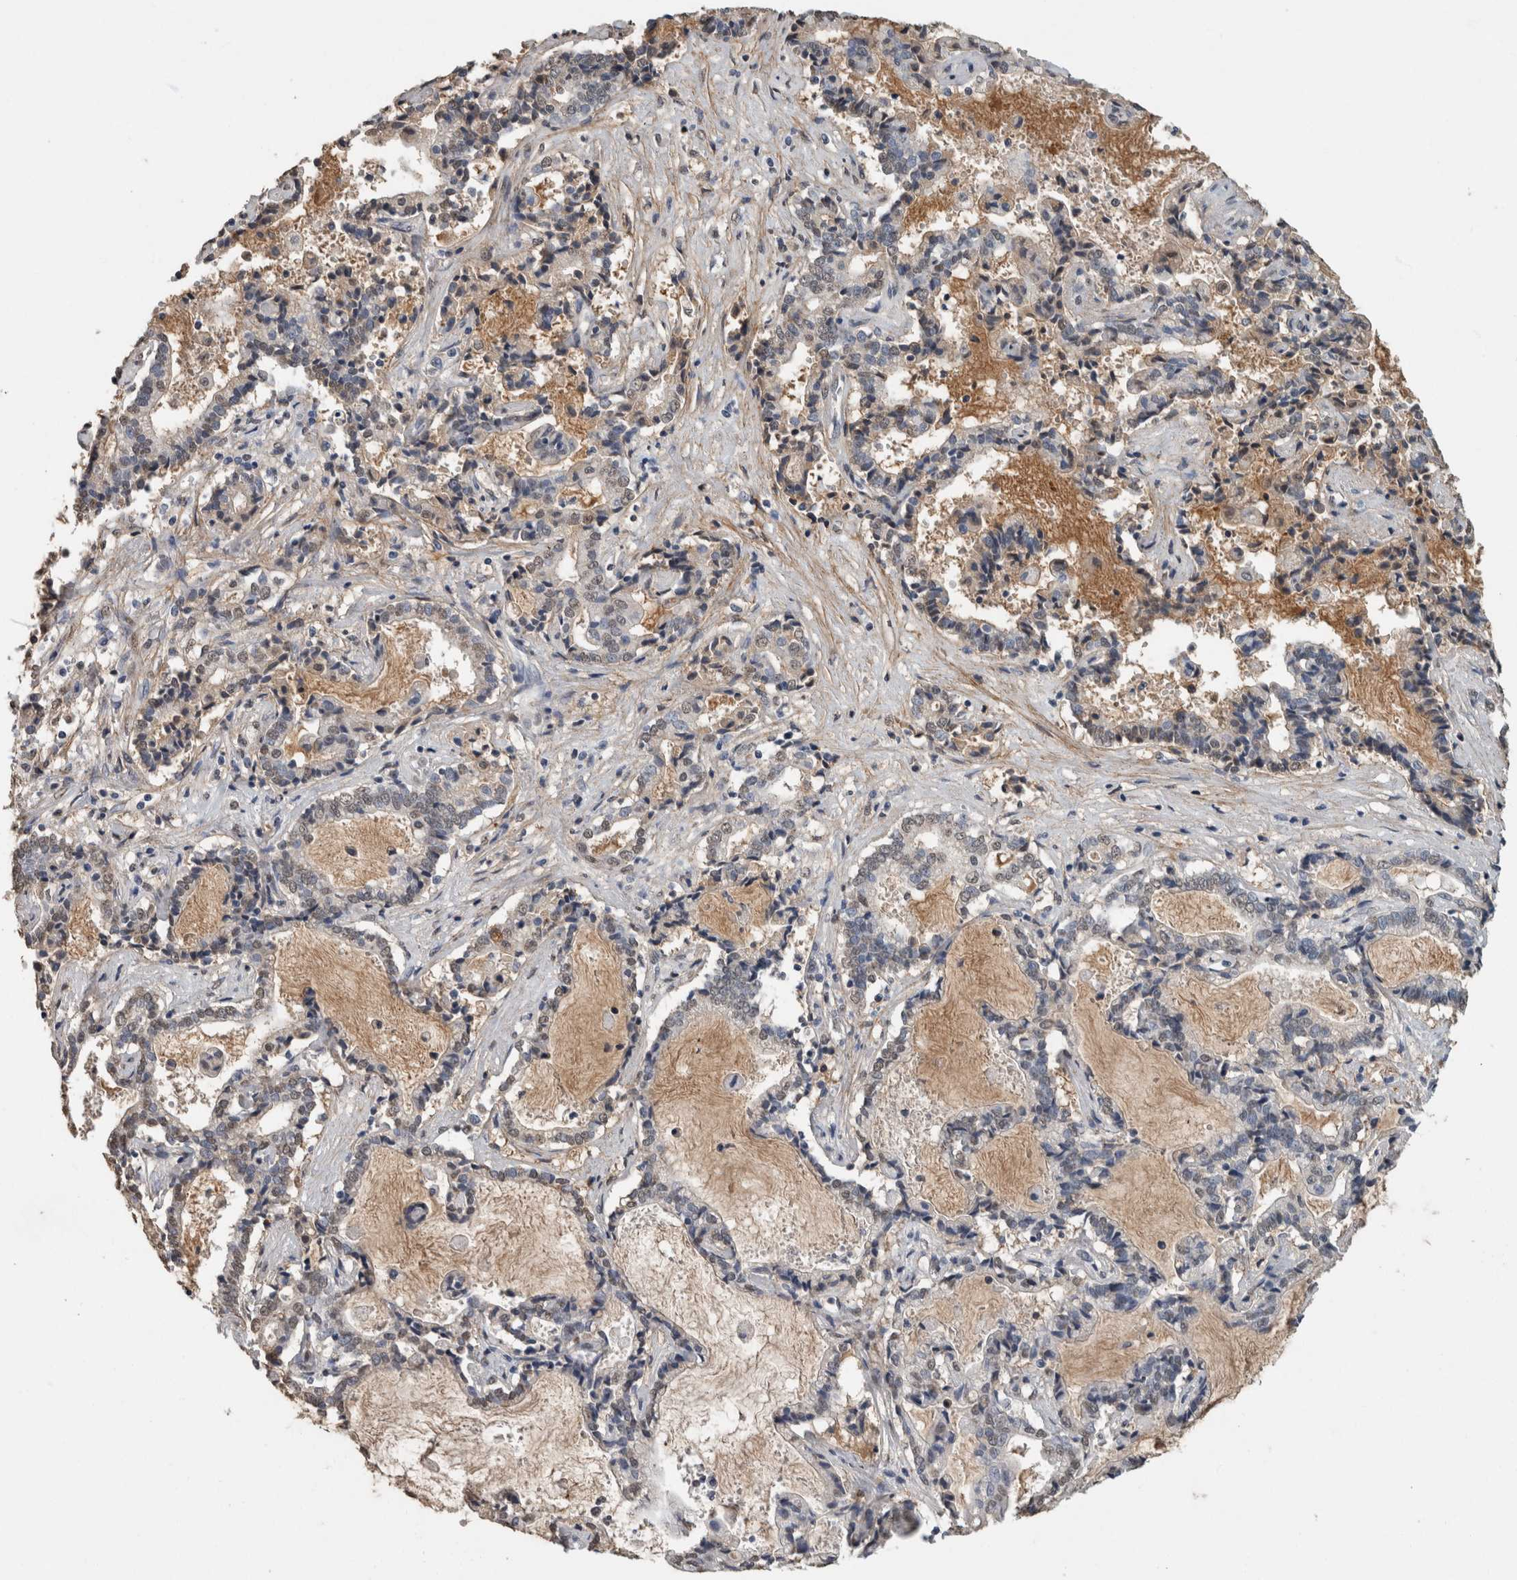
{"staining": {"intensity": "weak", "quantity": "<25%", "location": "nuclear"}, "tissue": "liver cancer", "cell_type": "Tumor cells", "image_type": "cancer", "snomed": [{"axis": "morphology", "description": "Cholangiocarcinoma"}, {"axis": "topography", "description": "Liver"}], "caption": "The histopathology image shows no significant positivity in tumor cells of liver cancer.", "gene": "LTBP1", "patient": {"sex": "male", "age": 57}}